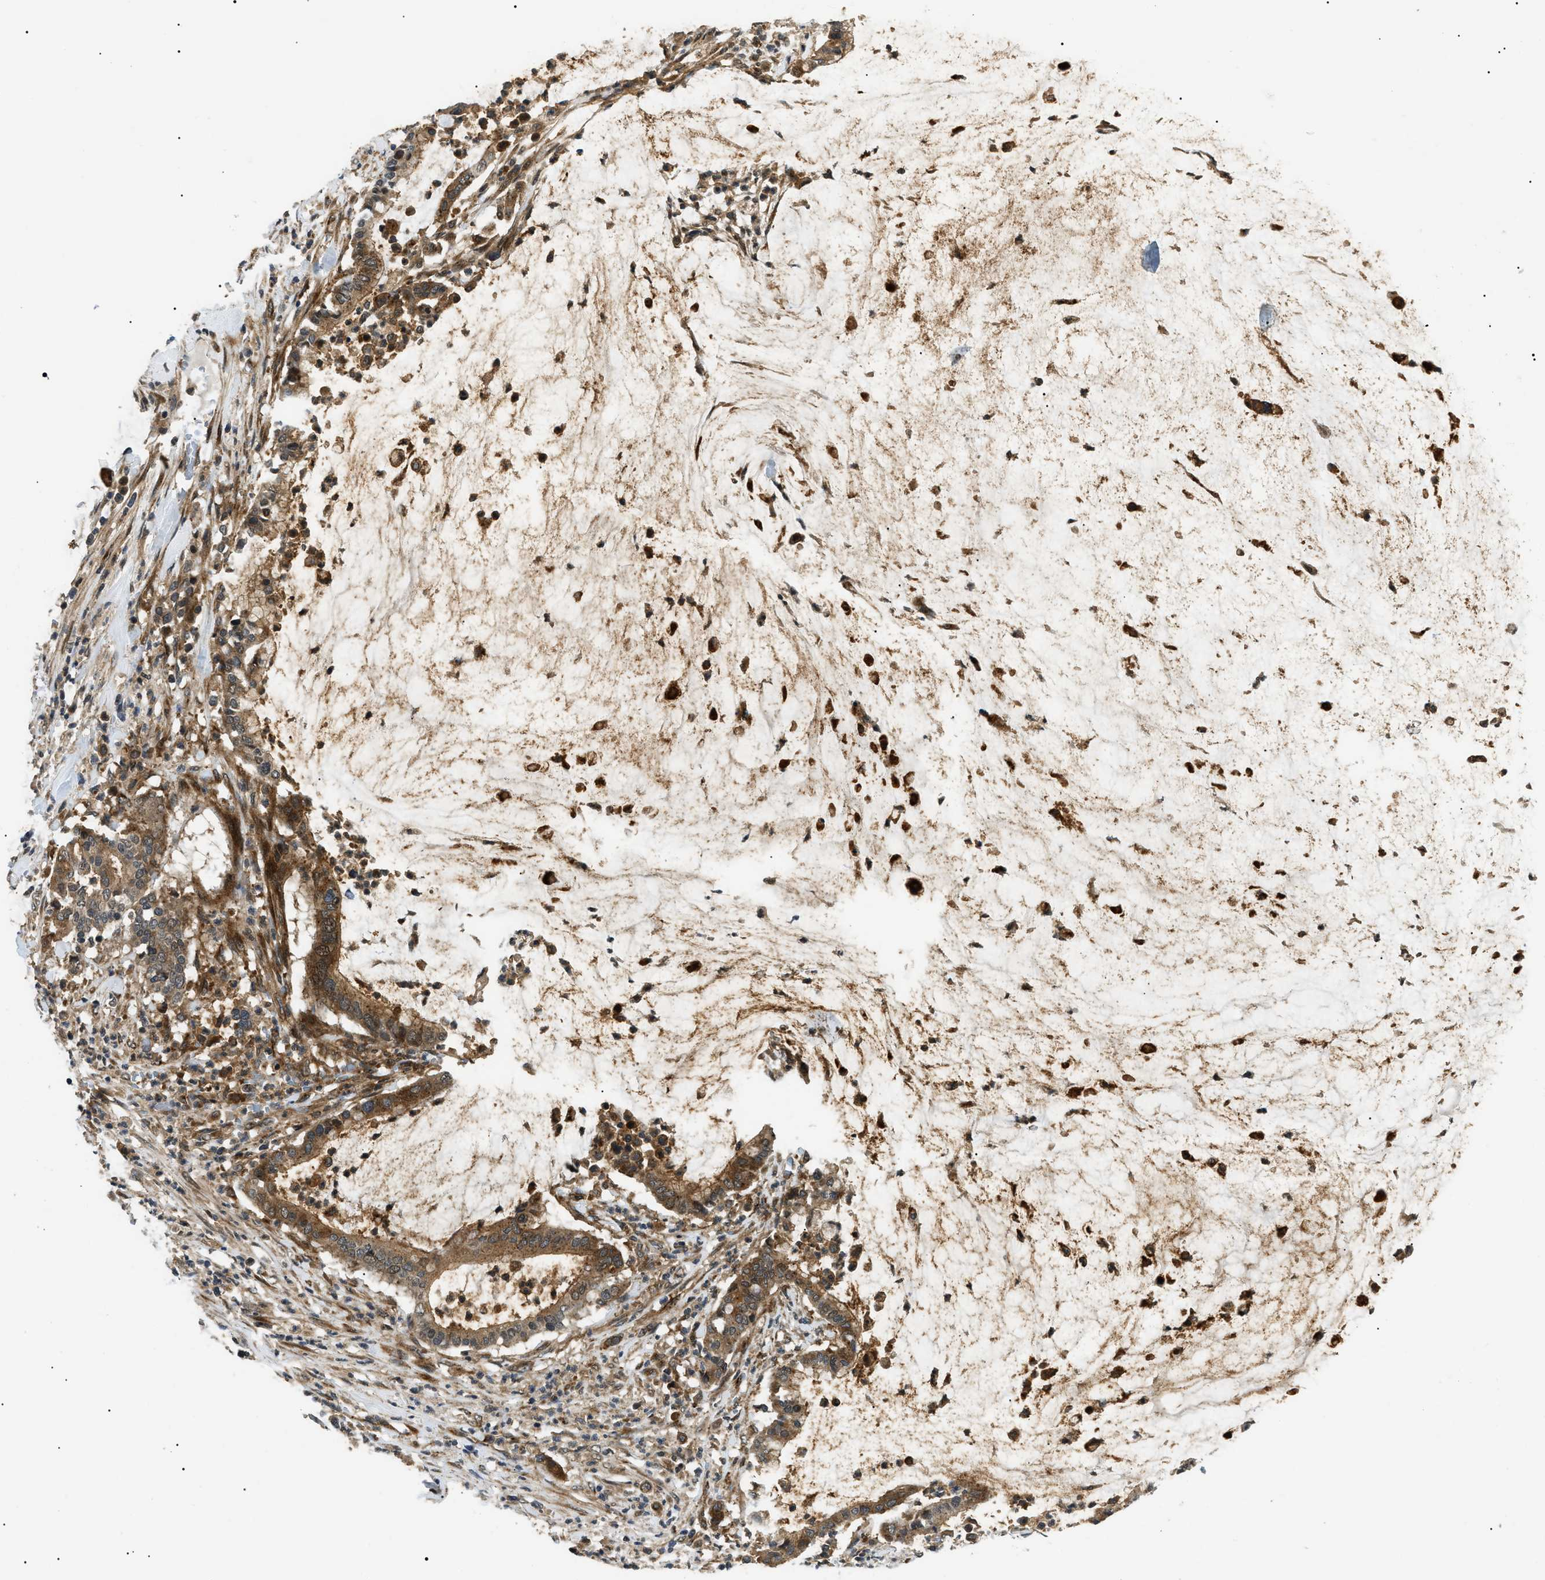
{"staining": {"intensity": "moderate", "quantity": ">75%", "location": "cytoplasmic/membranous"}, "tissue": "pancreatic cancer", "cell_type": "Tumor cells", "image_type": "cancer", "snomed": [{"axis": "morphology", "description": "Adenocarcinoma, NOS"}, {"axis": "topography", "description": "Pancreas"}], "caption": "This photomicrograph reveals IHC staining of pancreatic cancer (adenocarcinoma), with medium moderate cytoplasmic/membranous staining in about >75% of tumor cells.", "gene": "ATP6AP1", "patient": {"sex": "male", "age": 41}}